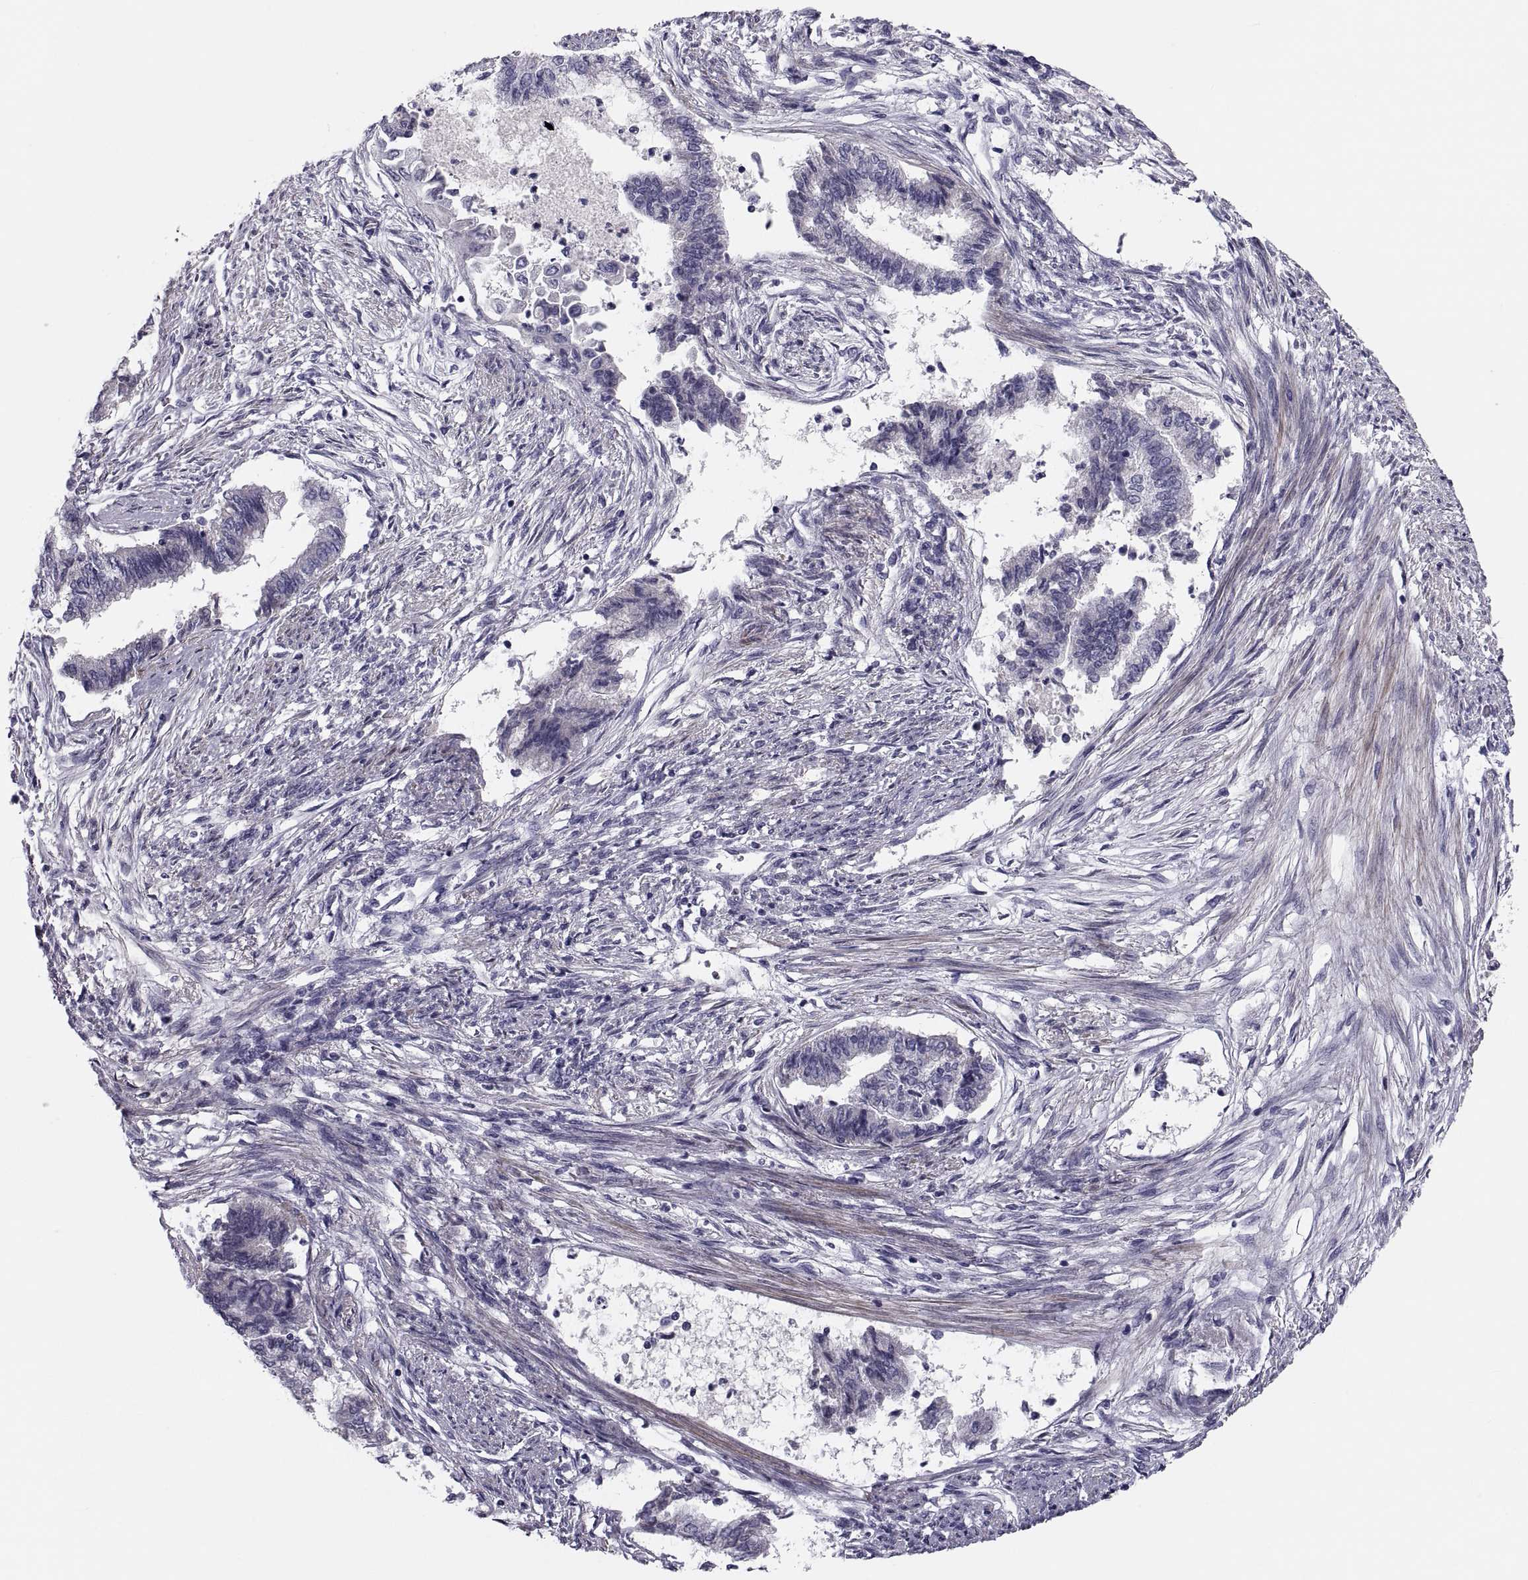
{"staining": {"intensity": "negative", "quantity": "none", "location": "none"}, "tissue": "endometrial cancer", "cell_type": "Tumor cells", "image_type": "cancer", "snomed": [{"axis": "morphology", "description": "Adenocarcinoma, NOS"}, {"axis": "topography", "description": "Endometrium"}], "caption": "Tumor cells are negative for brown protein staining in endometrial cancer. (DAB immunohistochemistry (IHC) visualized using brightfield microscopy, high magnification).", "gene": "PDZRN4", "patient": {"sex": "female", "age": 65}}